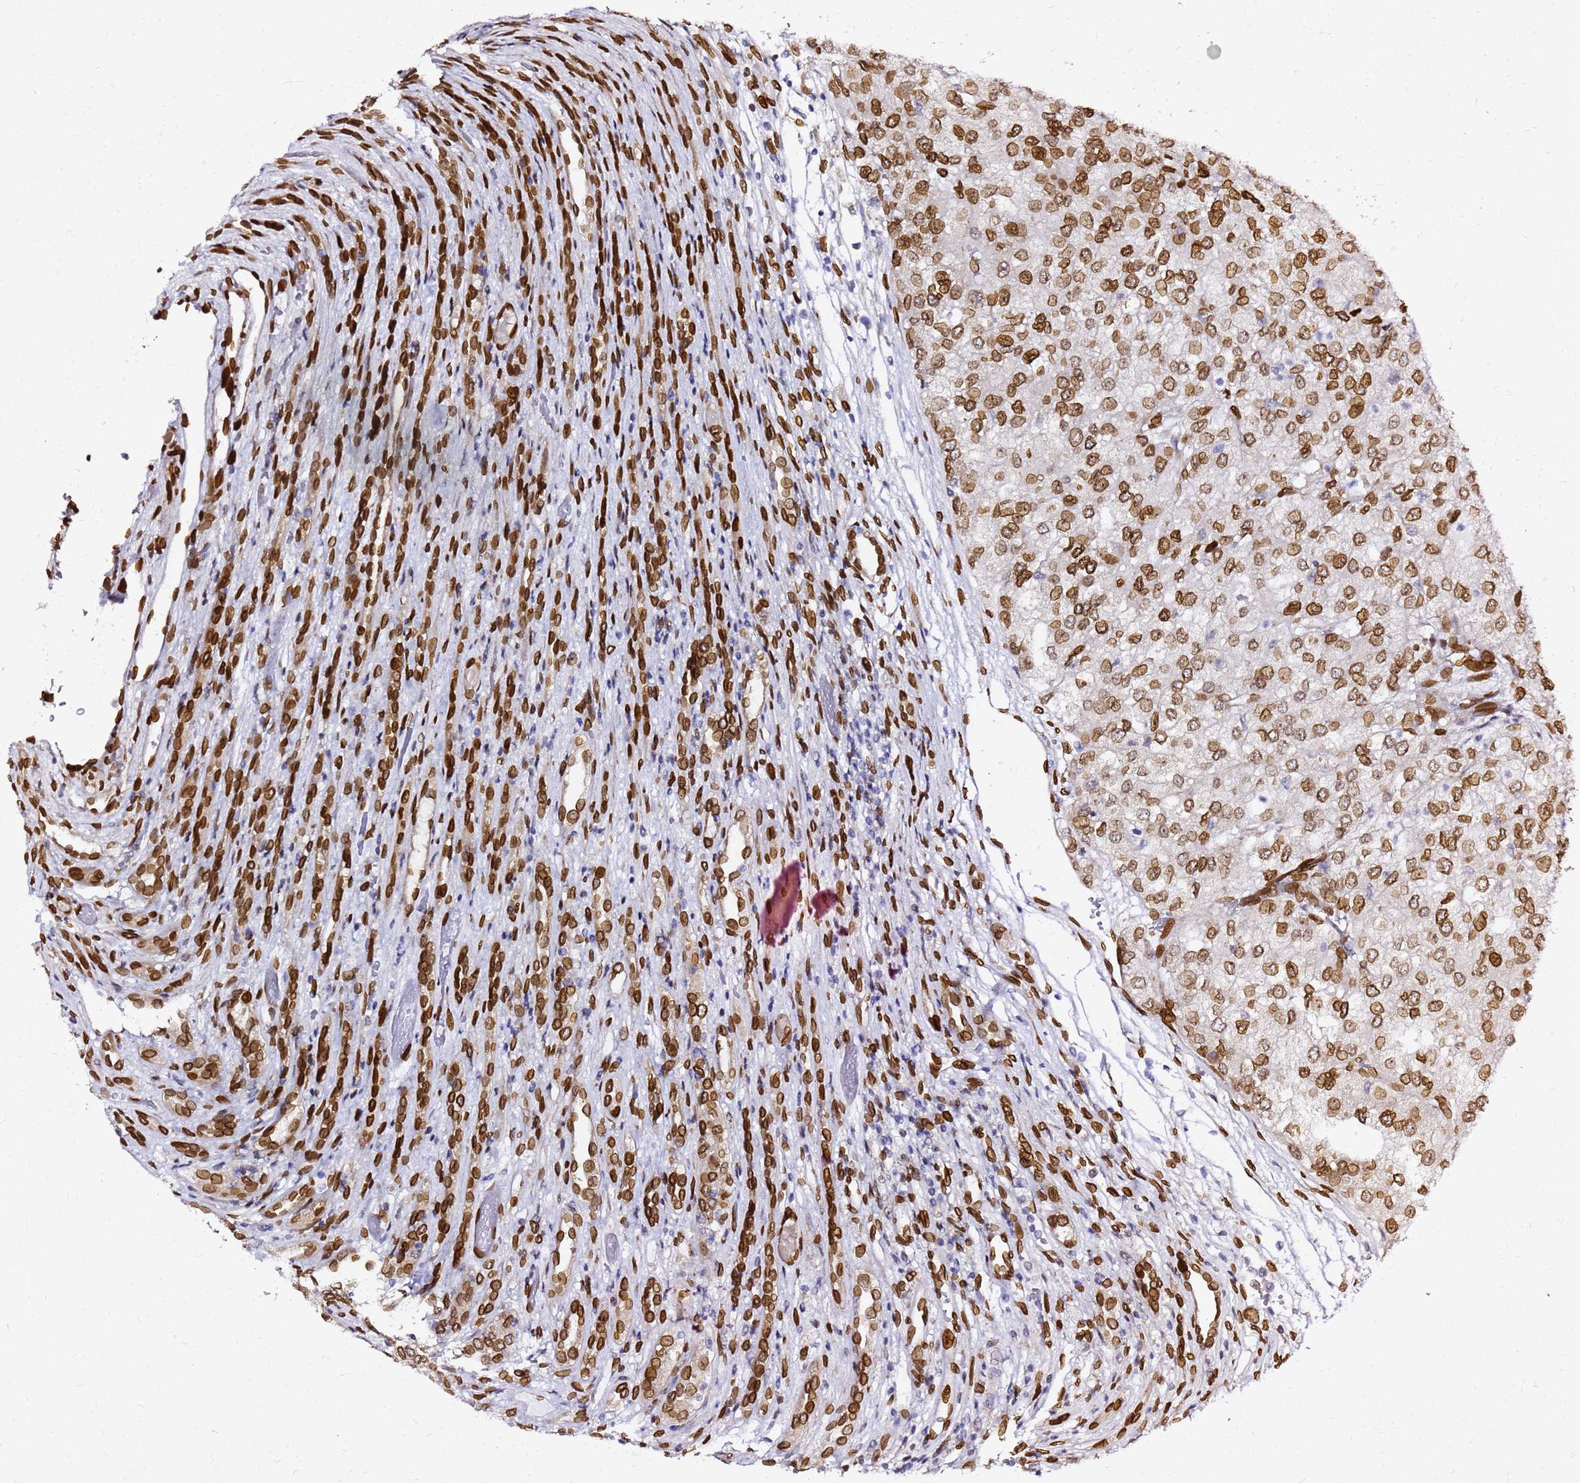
{"staining": {"intensity": "moderate", "quantity": ">75%", "location": "cytoplasmic/membranous,nuclear"}, "tissue": "renal cancer", "cell_type": "Tumor cells", "image_type": "cancer", "snomed": [{"axis": "morphology", "description": "Adenocarcinoma, NOS"}, {"axis": "topography", "description": "Kidney"}], "caption": "Immunohistochemistry (IHC) staining of adenocarcinoma (renal), which exhibits medium levels of moderate cytoplasmic/membranous and nuclear positivity in about >75% of tumor cells indicating moderate cytoplasmic/membranous and nuclear protein staining. The staining was performed using DAB (brown) for protein detection and nuclei were counterstained in hematoxylin (blue).", "gene": "C6orf141", "patient": {"sex": "female", "age": 54}}